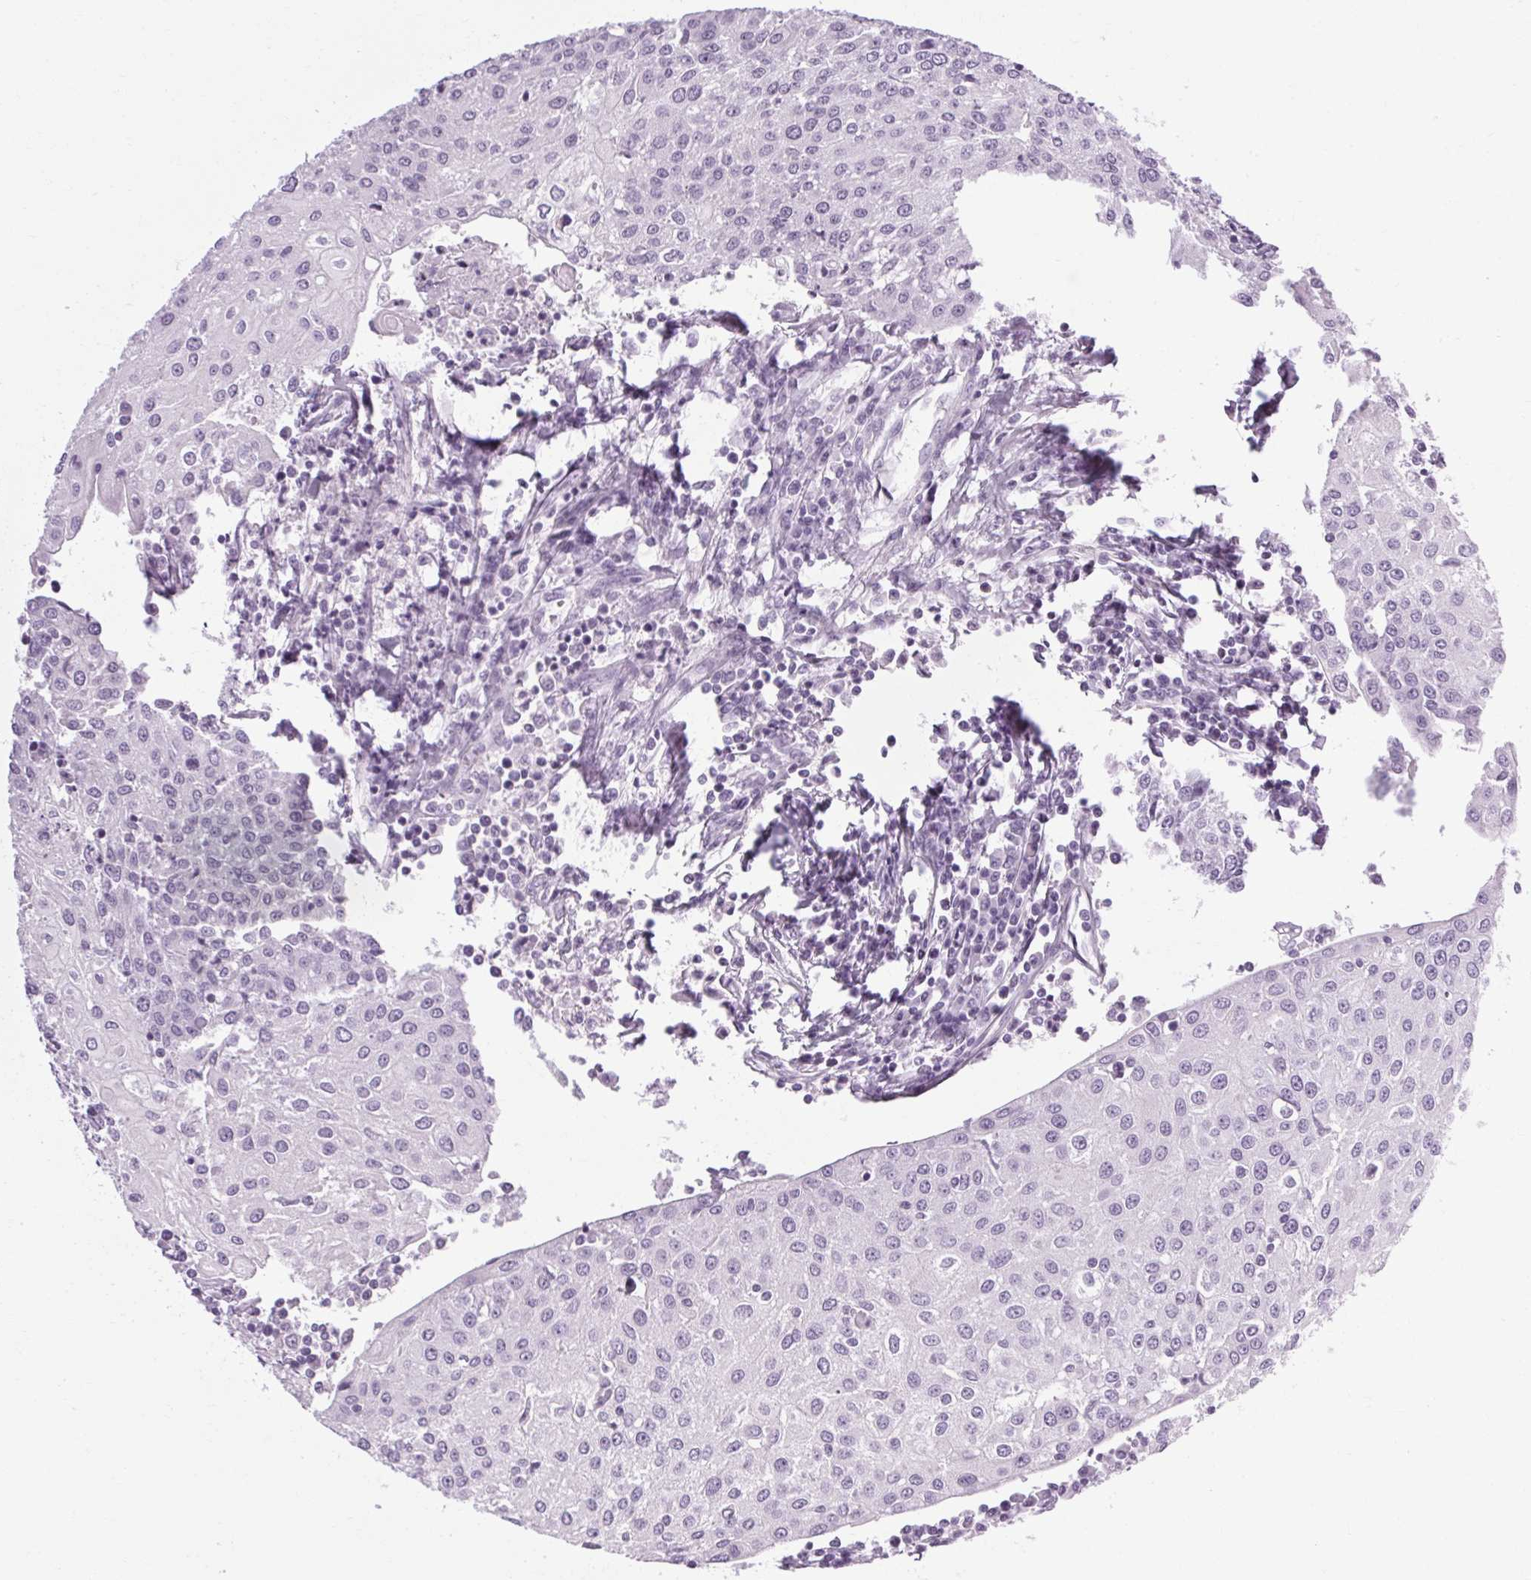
{"staining": {"intensity": "negative", "quantity": "none", "location": "none"}, "tissue": "urothelial cancer", "cell_type": "Tumor cells", "image_type": "cancer", "snomed": [{"axis": "morphology", "description": "Urothelial carcinoma, High grade"}, {"axis": "topography", "description": "Urinary bladder"}], "caption": "Immunohistochemistry (IHC) photomicrograph of neoplastic tissue: urothelial cancer stained with DAB (3,3'-diaminobenzidine) displays no significant protein positivity in tumor cells.", "gene": "POMC", "patient": {"sex": "female", "age": 85}}